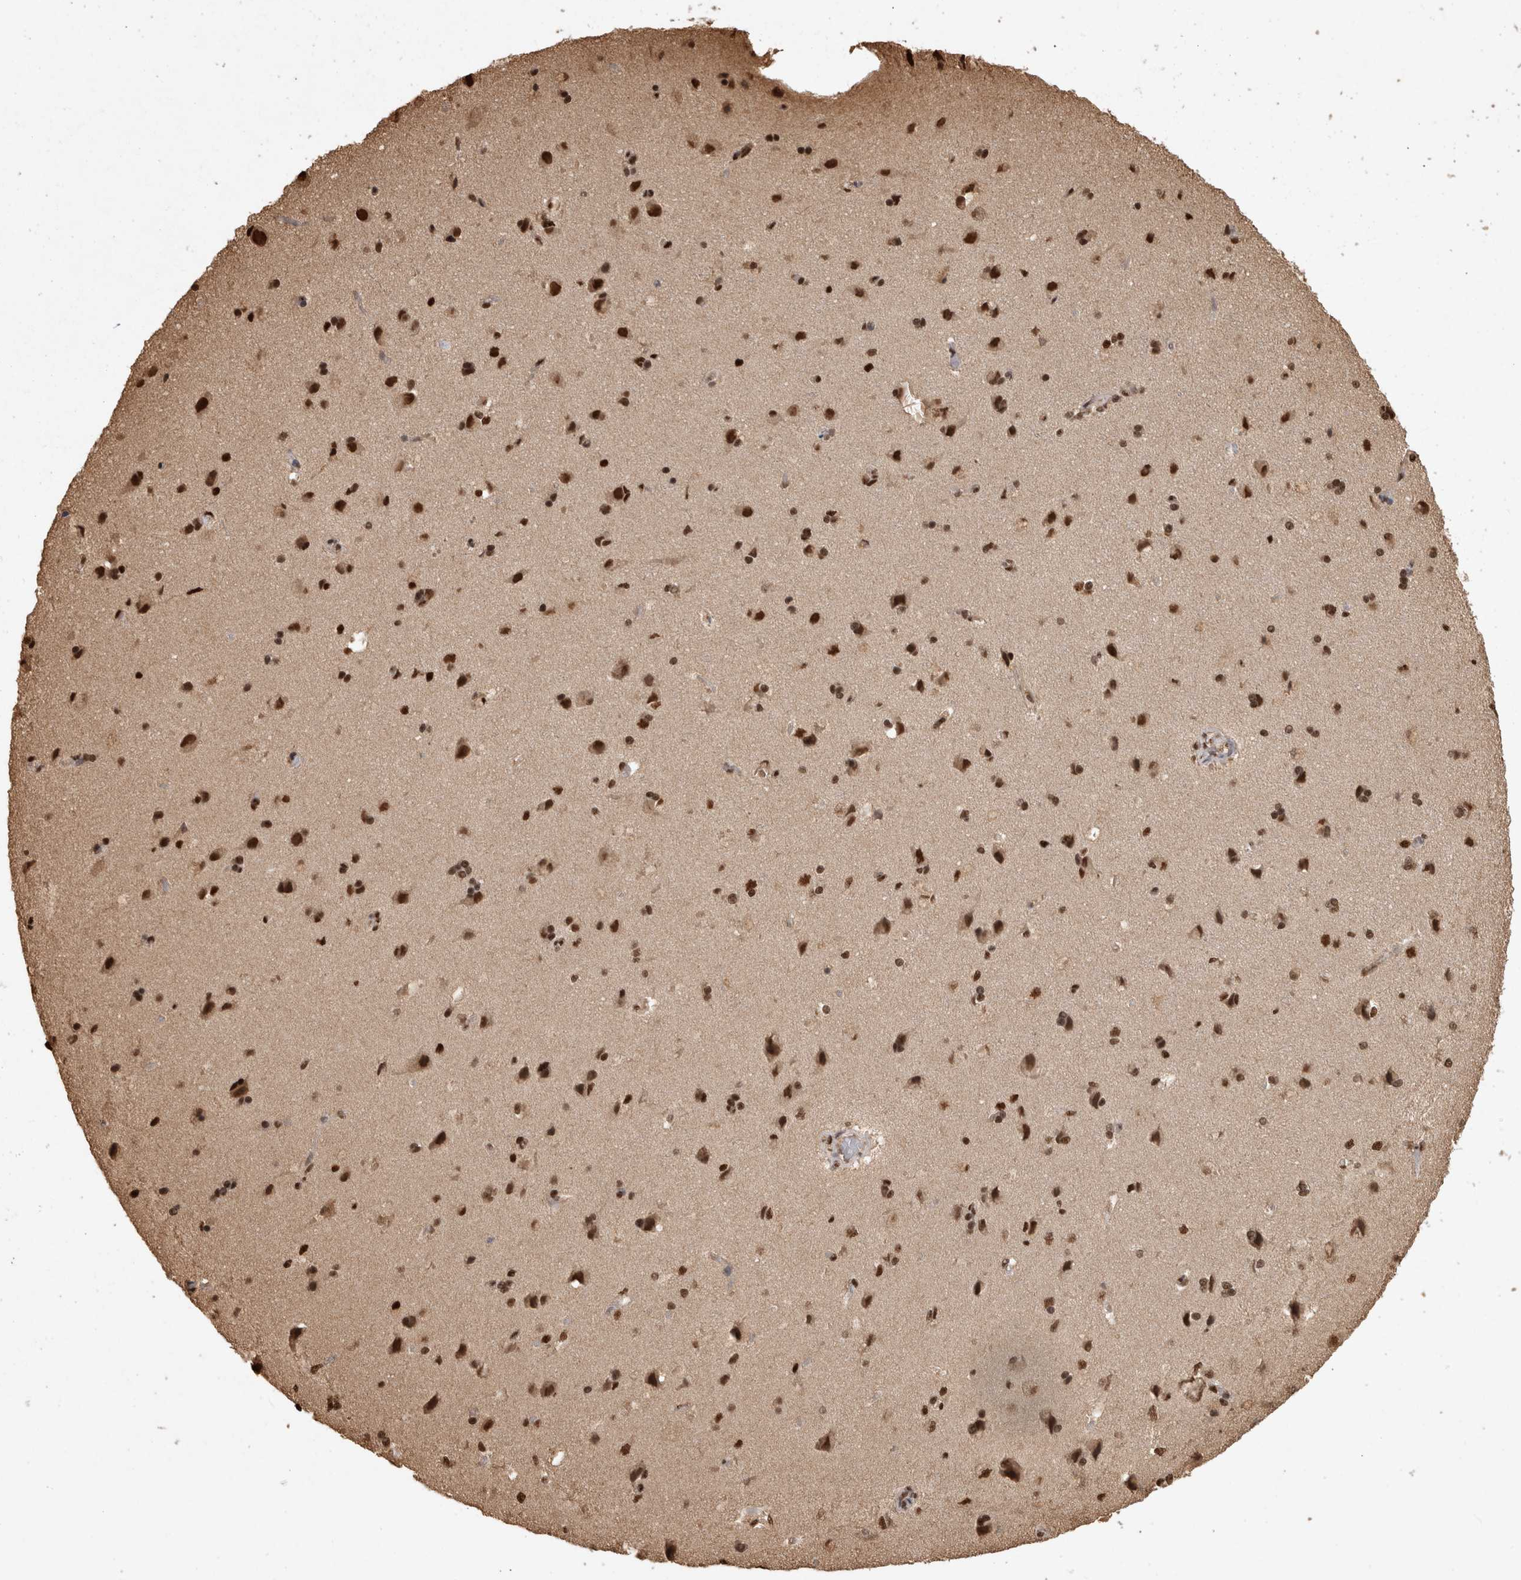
{"staining": {"intensity": "moderate", "quantity": ">75%", "location": "cytoplasmic/membranous,nuclear"}, "tissue": "cerebral cortex", "cell_type": "Endothelial cells", "image_type": "normal", "snomed": [{"axis": "morphology", "description": "Normal tissue, NOS"}, {"axis": "topography", "description": "Cerebral cortex"}], "caption": "Cerebral cortex stained with immunohistochemistry (IHC) demonstrates moderate cytoplasmic/membranous,nuclear positivity in approximately >75% of endothelial cells. The staining was performed using DAB to visualize the protein expression in brown, while the nuclei were stained in blue with hematoxylin (Magnification: 20x).", "gene": "RAD50", "patient": {"sex": "male", "age": 62}}